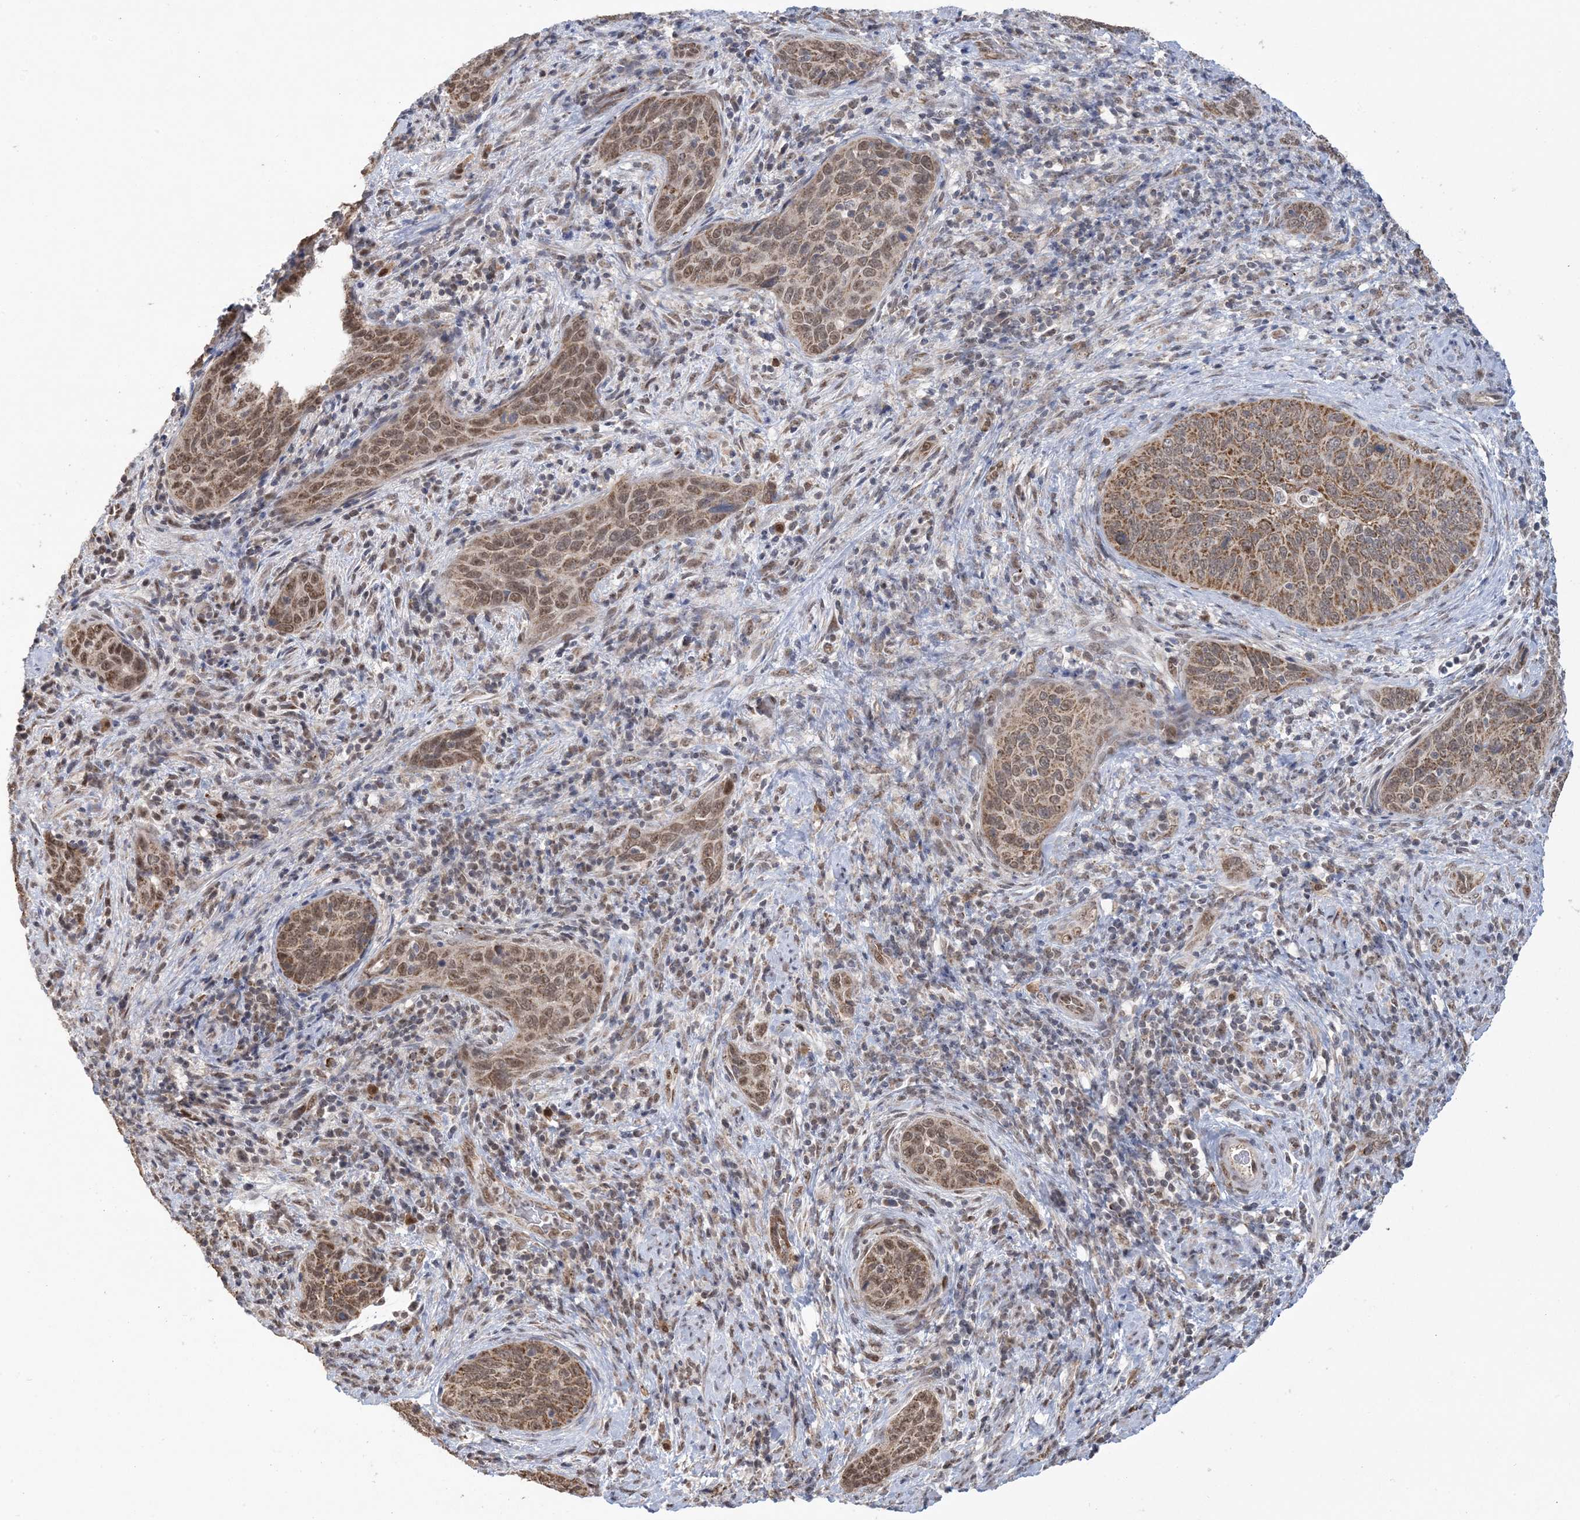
{"staining": {"intensity": "moderate", "quantity": ">75%", "location": "cytoplasmic/membranous,nuclear"}, "tissue": "cervical cancer", "cell_type": "Tumor cells", "image_type": "cancer", "snomed": [{"axis": "morphology", "description": "Squamous cell carcinoma, NOS"}, {"axis": "topography", "description": "Cervix"}], "caption": "Human cervical squamous cell carcinoma stained with a protein marker shows moderate staining in tumor cells.", "gene": "TRMT10C", "patient": {"sex": "female", "age": 60}}